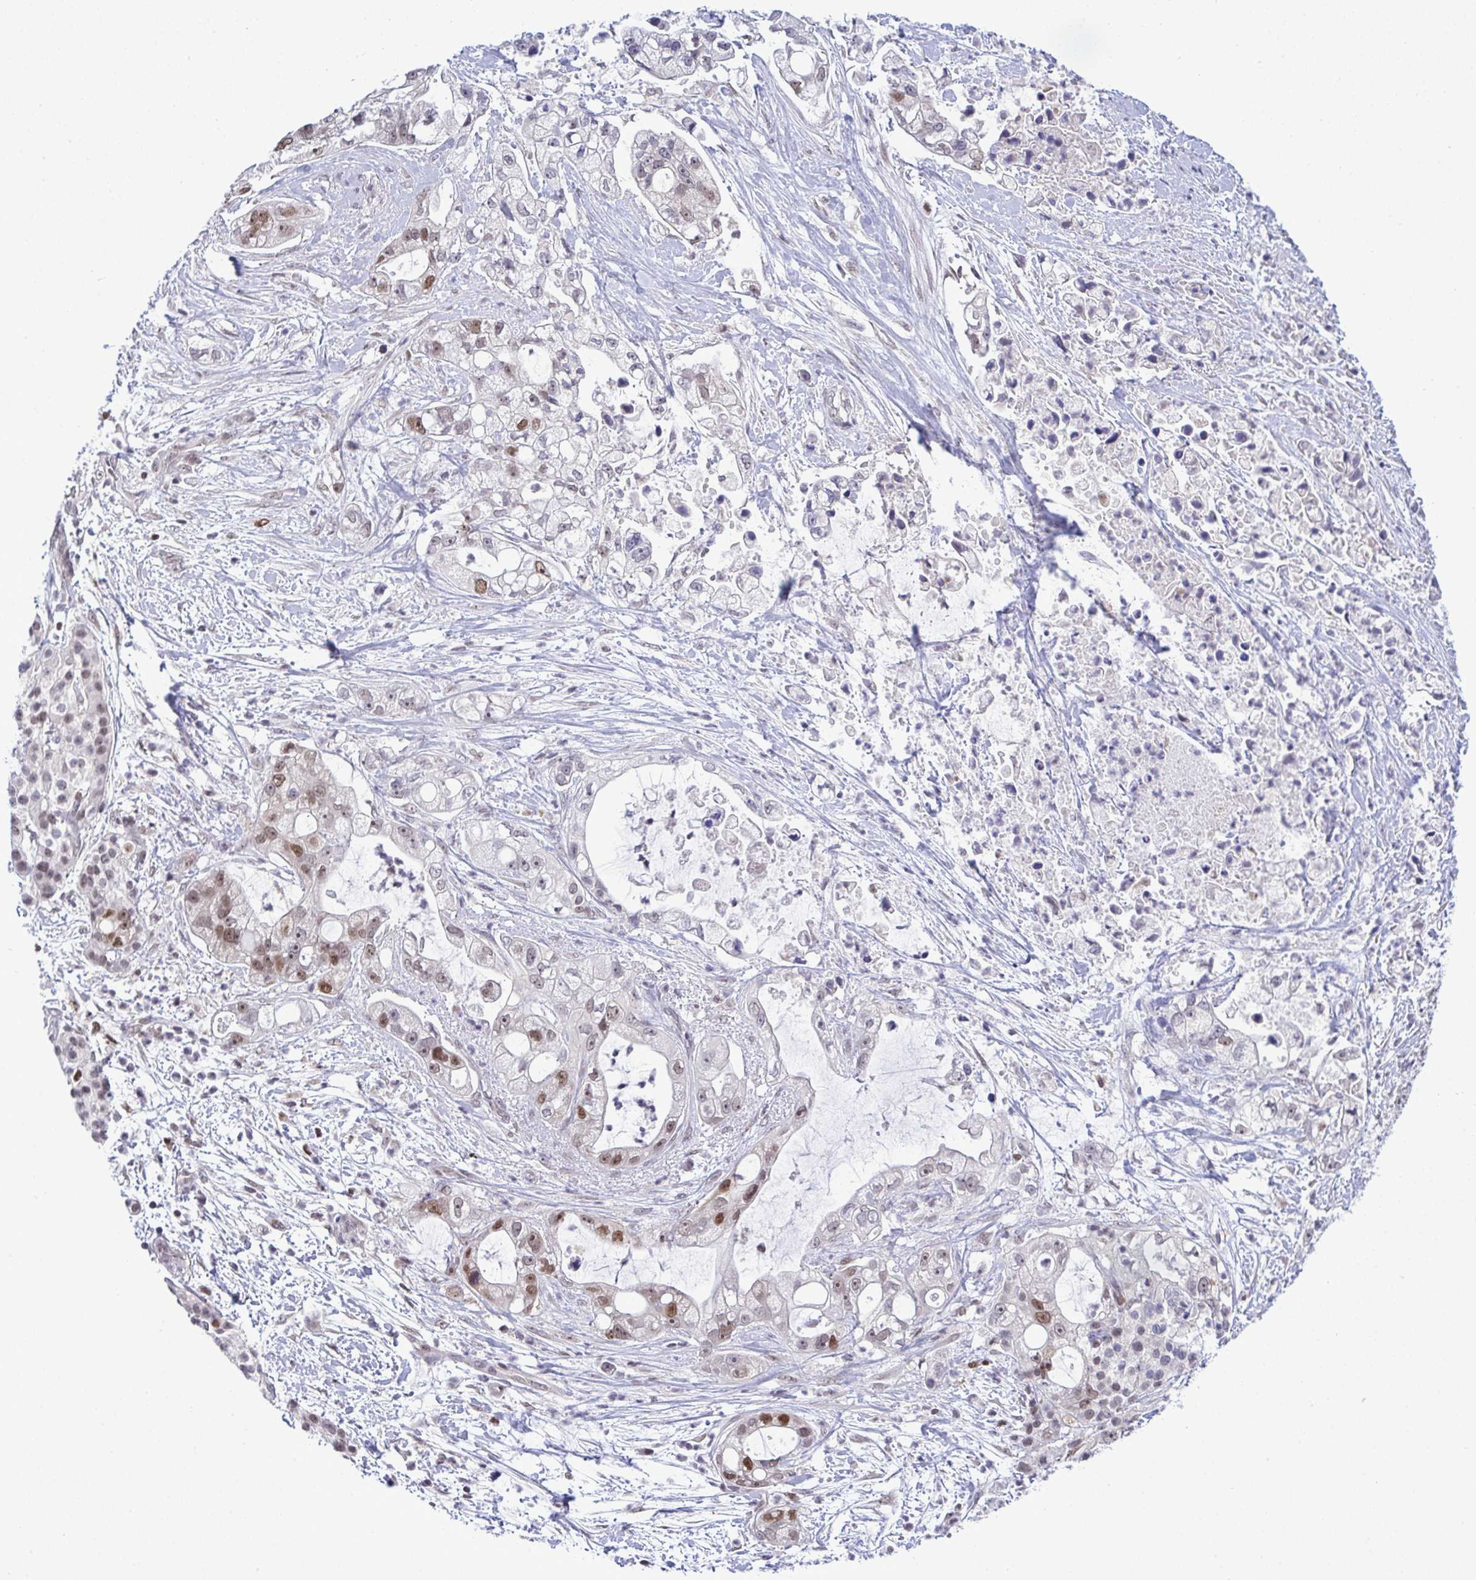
{"staining": {"intensity": "moderate", "quantity": "<25%", "location": "nuclear"}, "tissue": "pancreatic cancer", "cell_type": "Tumor cells", "image_type": "cancer", "snomed": [{"axis": "morphology", "description": "Adenocarcinoma, NOS"}, {"axis": "topography", "description": "Pancreas"}], "caption": "DAB immunohistochemical staining of human pancreatic cancer (adenocarcinoma) demonstrates moderate nuclear protein positivity in approximately <25% of tumor cells. (DAB (3,3'-diaminobenzidine) IHC, brown staining for protein, blue staining for nuclei).", "gene": "RFC4", "patient": {"sex": "female", "age": 69}}